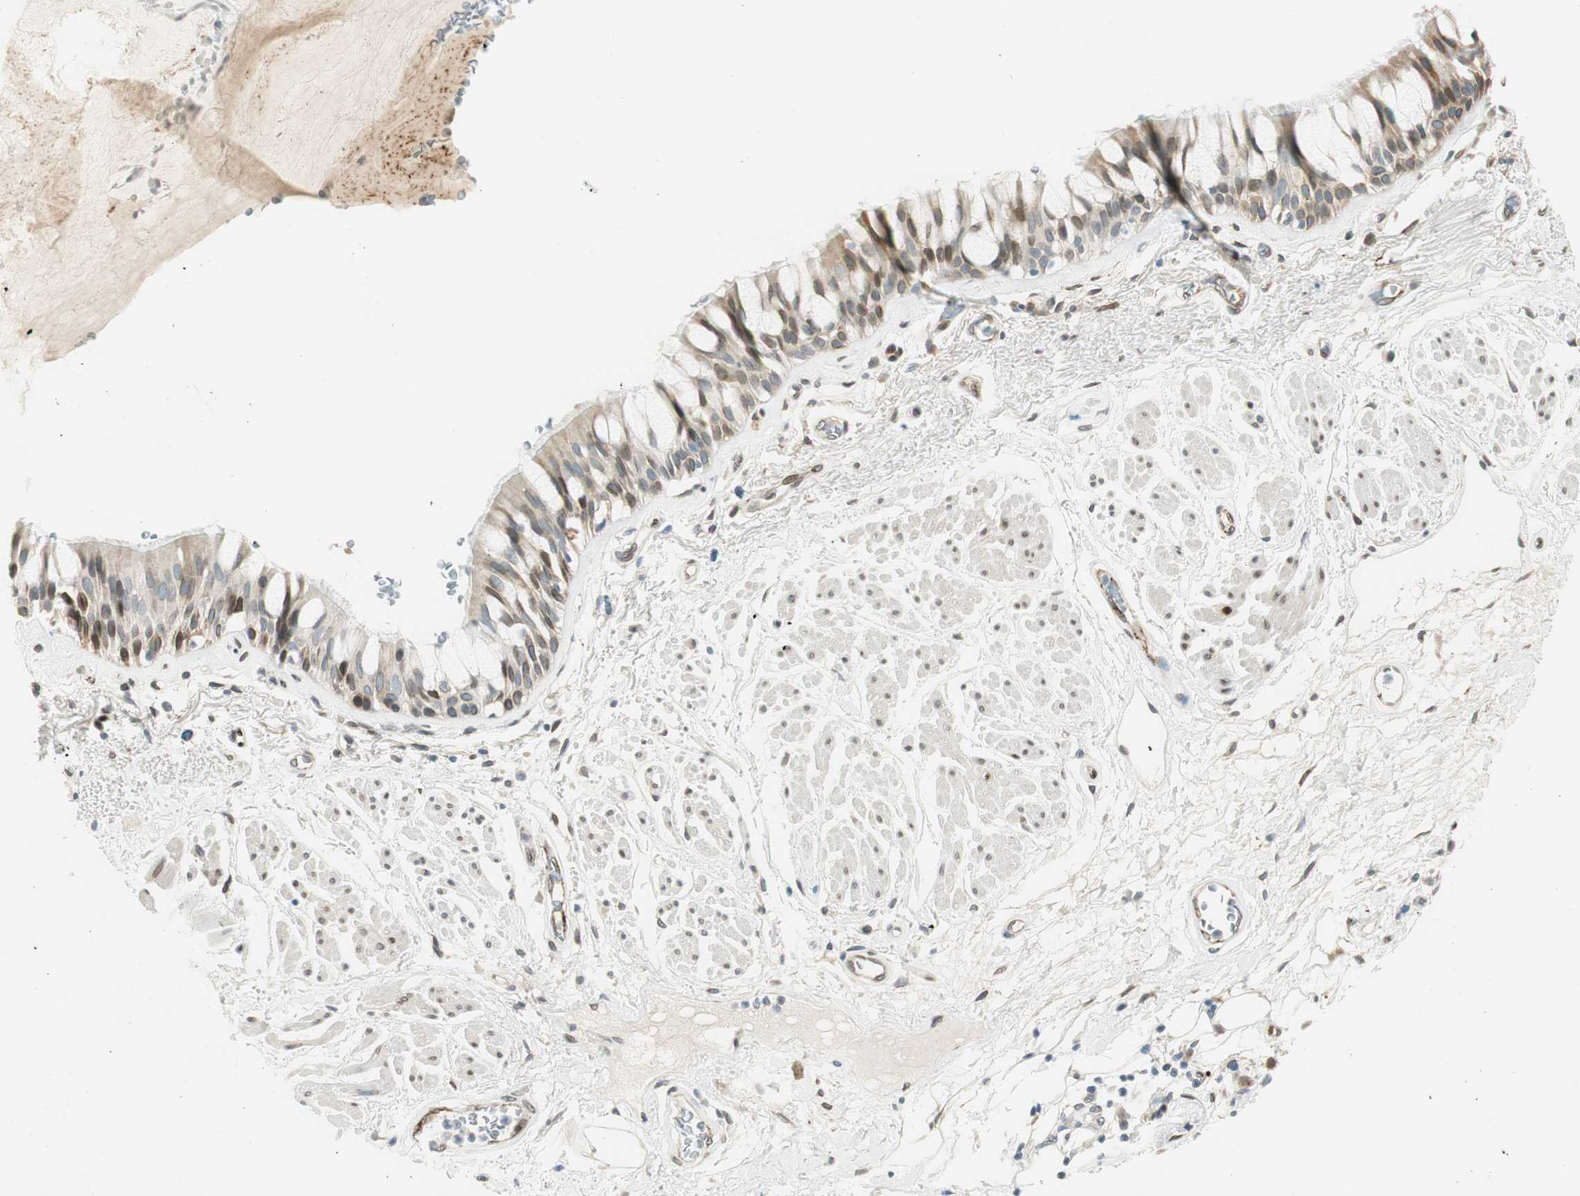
{"staining": {"intensity": "moderate", "quantity": "25%-75%", "location": "cytoplasmic/membranous,nuclear"}, "tissue": "bronchus", "cell_type": "Respiratory epithelial cells", "image_type": "normal", "snomed": [{"axis": "morphology", "description": "Normal tissue, NOS"}, {"axis": "topography", "description": "Bronchus"}], "caption": "A histopathology image of human bronchus stained for a protein shows moderate cytoplasmic/membranous,nuclear brown staining in respiratory epithelial cells. (Brightfield microscopy of DAB IHC at high magnification).", "gene": "TMEM260", "patient": {"sex": "male", "age": 66}}